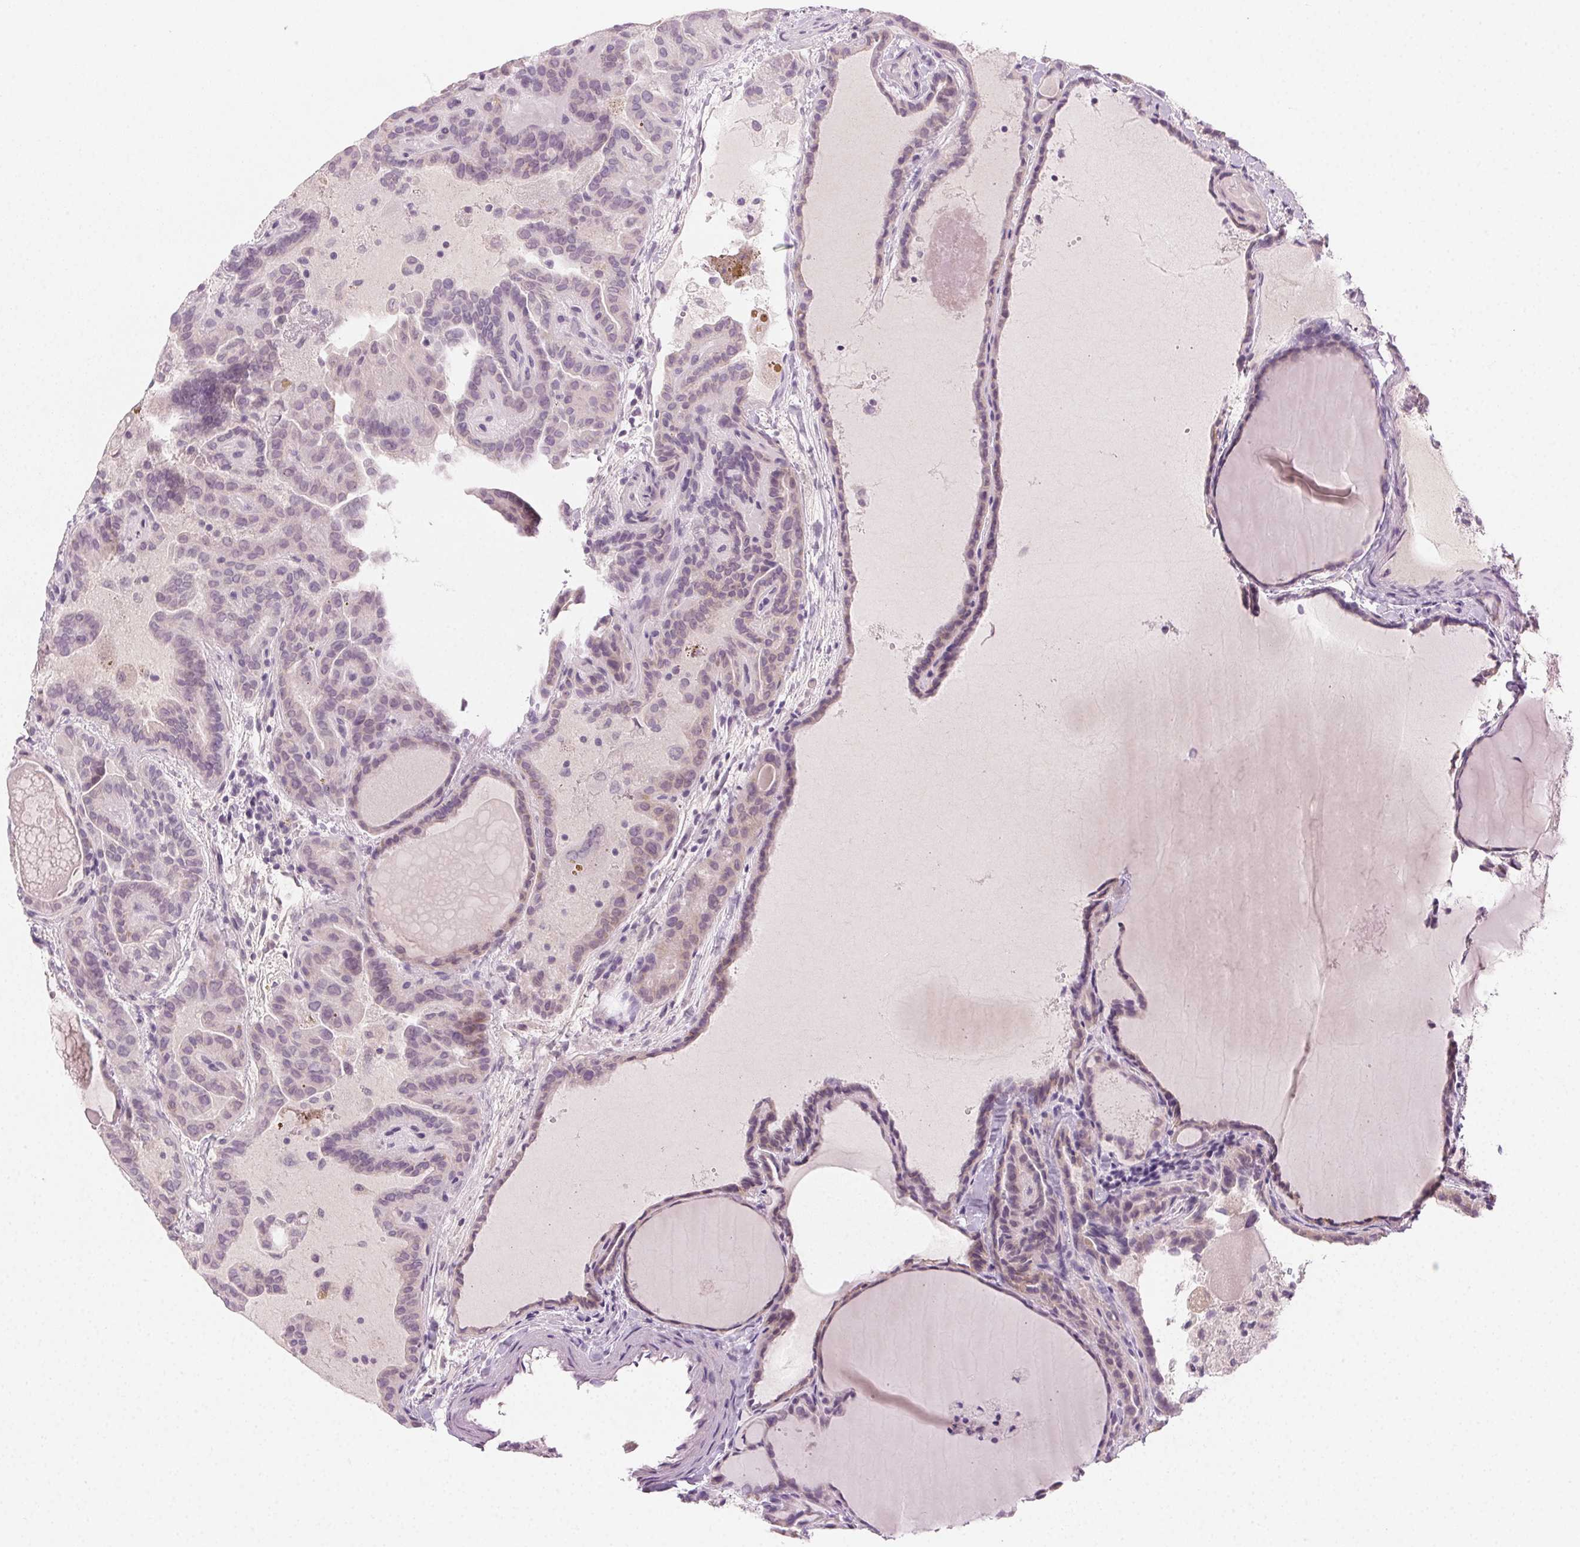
{"staining": {"intensity": "negative", "quantity": "none", "location": "none"}, "tissue": "thyroid cancer", "cell_type": "Tumor cells", "image_type": "cancer", "snomed": [{"axis": "morphology", "description": "Papillary adenocarcinoma, NOS"}, {"axis": "topography", "description": "Thyroid gland"}], "caption": "IHC photomicrograph of neoplastic tissue: human papillary adenocarcinoma (thyroid) stained with DAB (3,3'-diaminobenzidine) exhibits no significant protein staining in tumor cells.", "gene": "HSF5", "patient": {"sex": "female", "age": 46}}